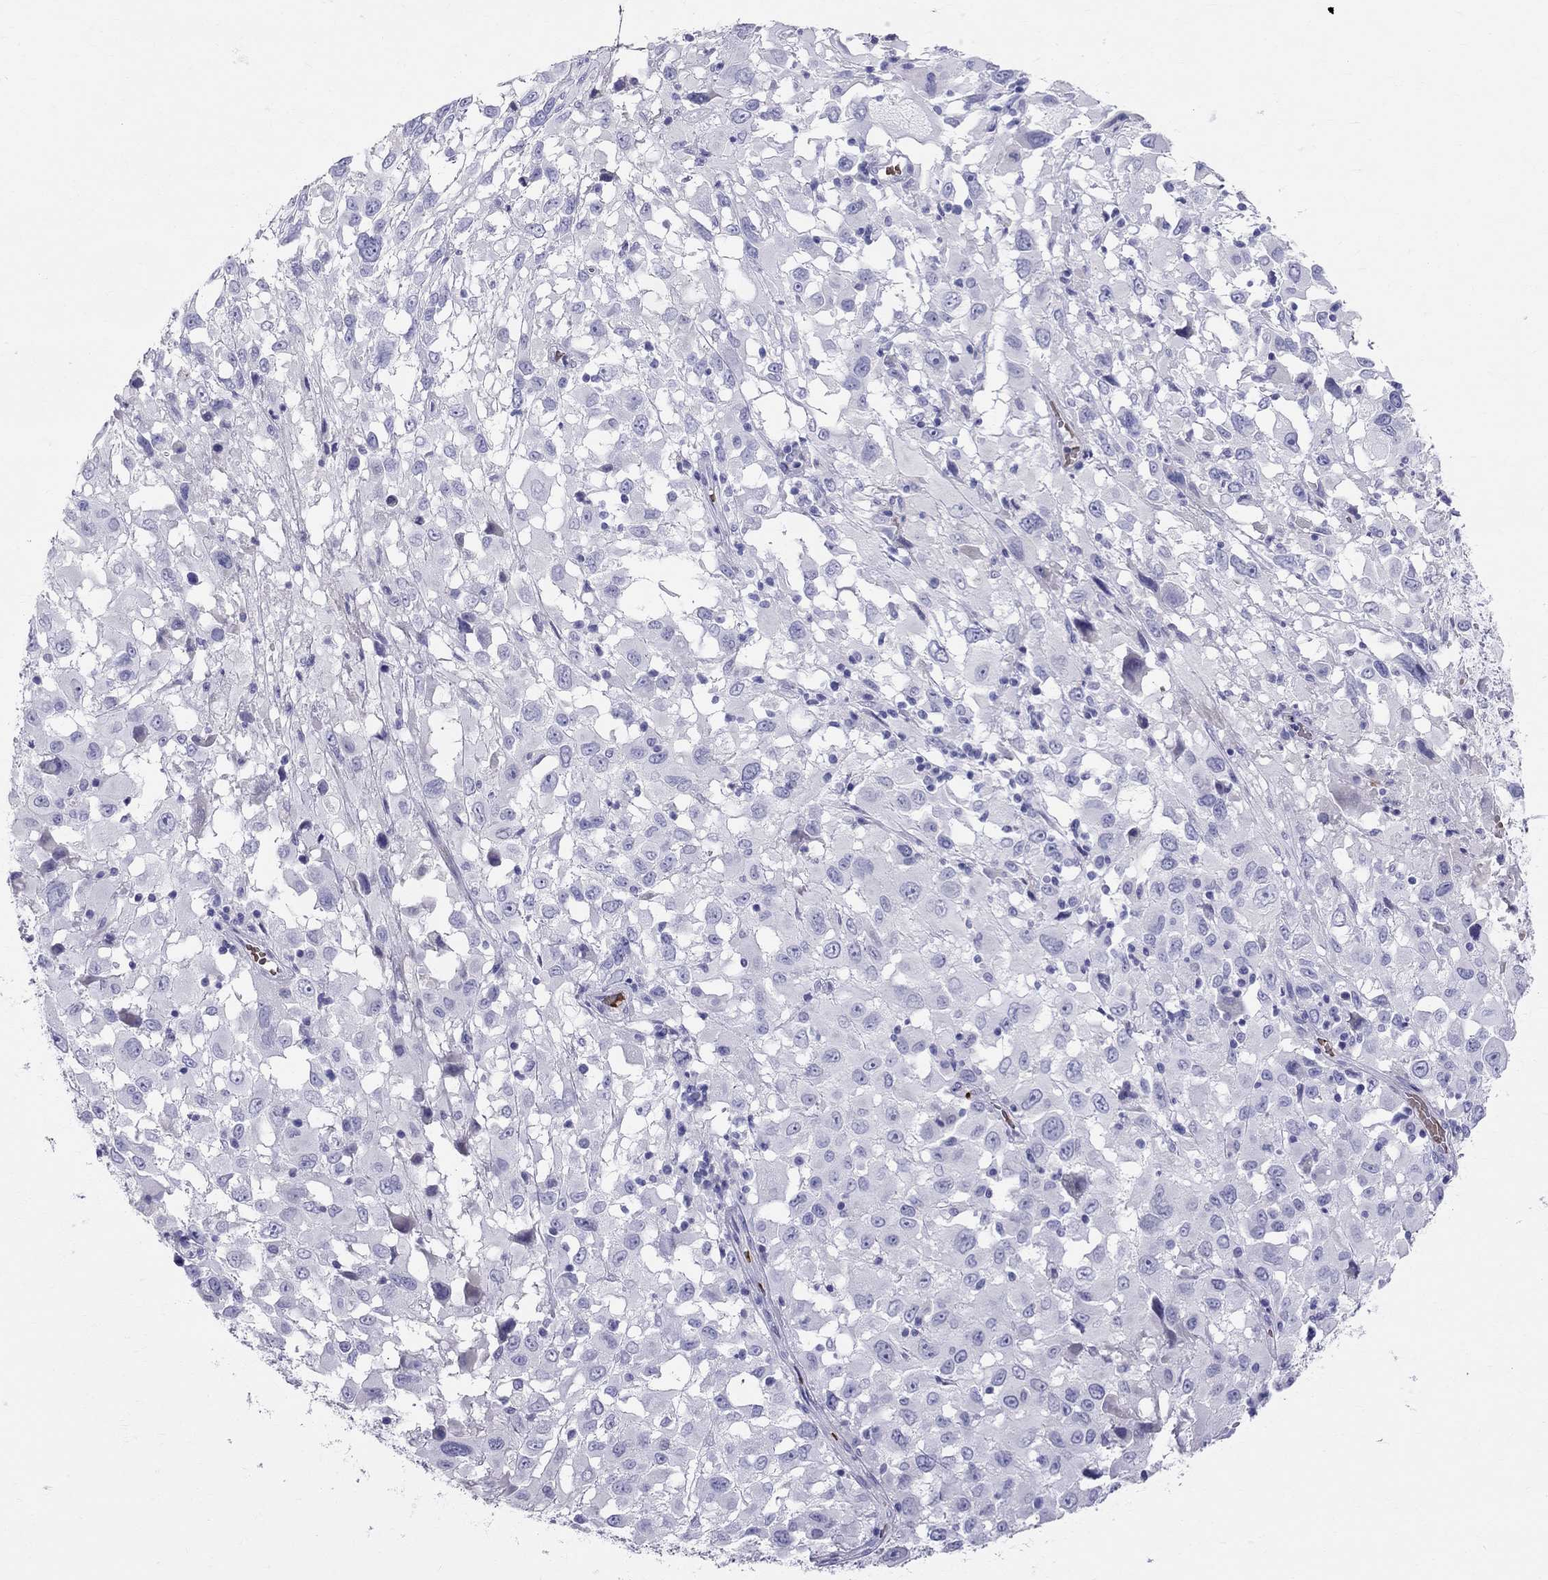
{"staining": {"intensity": "negative", "quantity": "none", "location": "none"}, "tissue": "melanoma", "cell_type": "Tumor cells", "image_type": "cancer", "snomed": [{"axis": "morphology", "description": "Malignant melanoma, Metastatic site"}, {"axis": "topography", "description": "Soft tissue"}], "caption": "DAB (3,3'-diaminobenzidine) immunohistochemical staining of melanoma reveals no significant staining in tumor cells.", "gene": "DNAAF6", "patient": {"sex": "male", "age": 50}}